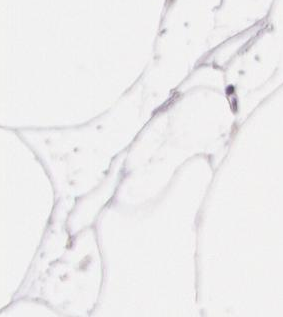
{"staining": {"intensity": "negative", "quantity": "none", "location": "none"}, "tissue": "adipose tissue", "cell_type": "Adipocytes", "image_type": "normal", "snomed": [{"axis": "morphology", "description": "Normal tissue, NOS"}, {"axis": "morphology", "description": "Duct carcinoma"}, {"axis": "topography", "description": "Breast"}, {"axis": "topography", "description": "Adipose tissue"}], "caption": "A histopathology image of adipose tissue stained for a protein reveals no brown staining in adipocytes. (Stains: DAB (3,3'-diaminobenzidine) immunohistochemistry (IHC) with hematoxylin counter stain, Microscopy: brightfield microscopy at high magnification).", "gene": "CDK16", "patient": {"sex": "female", "age": 37}}